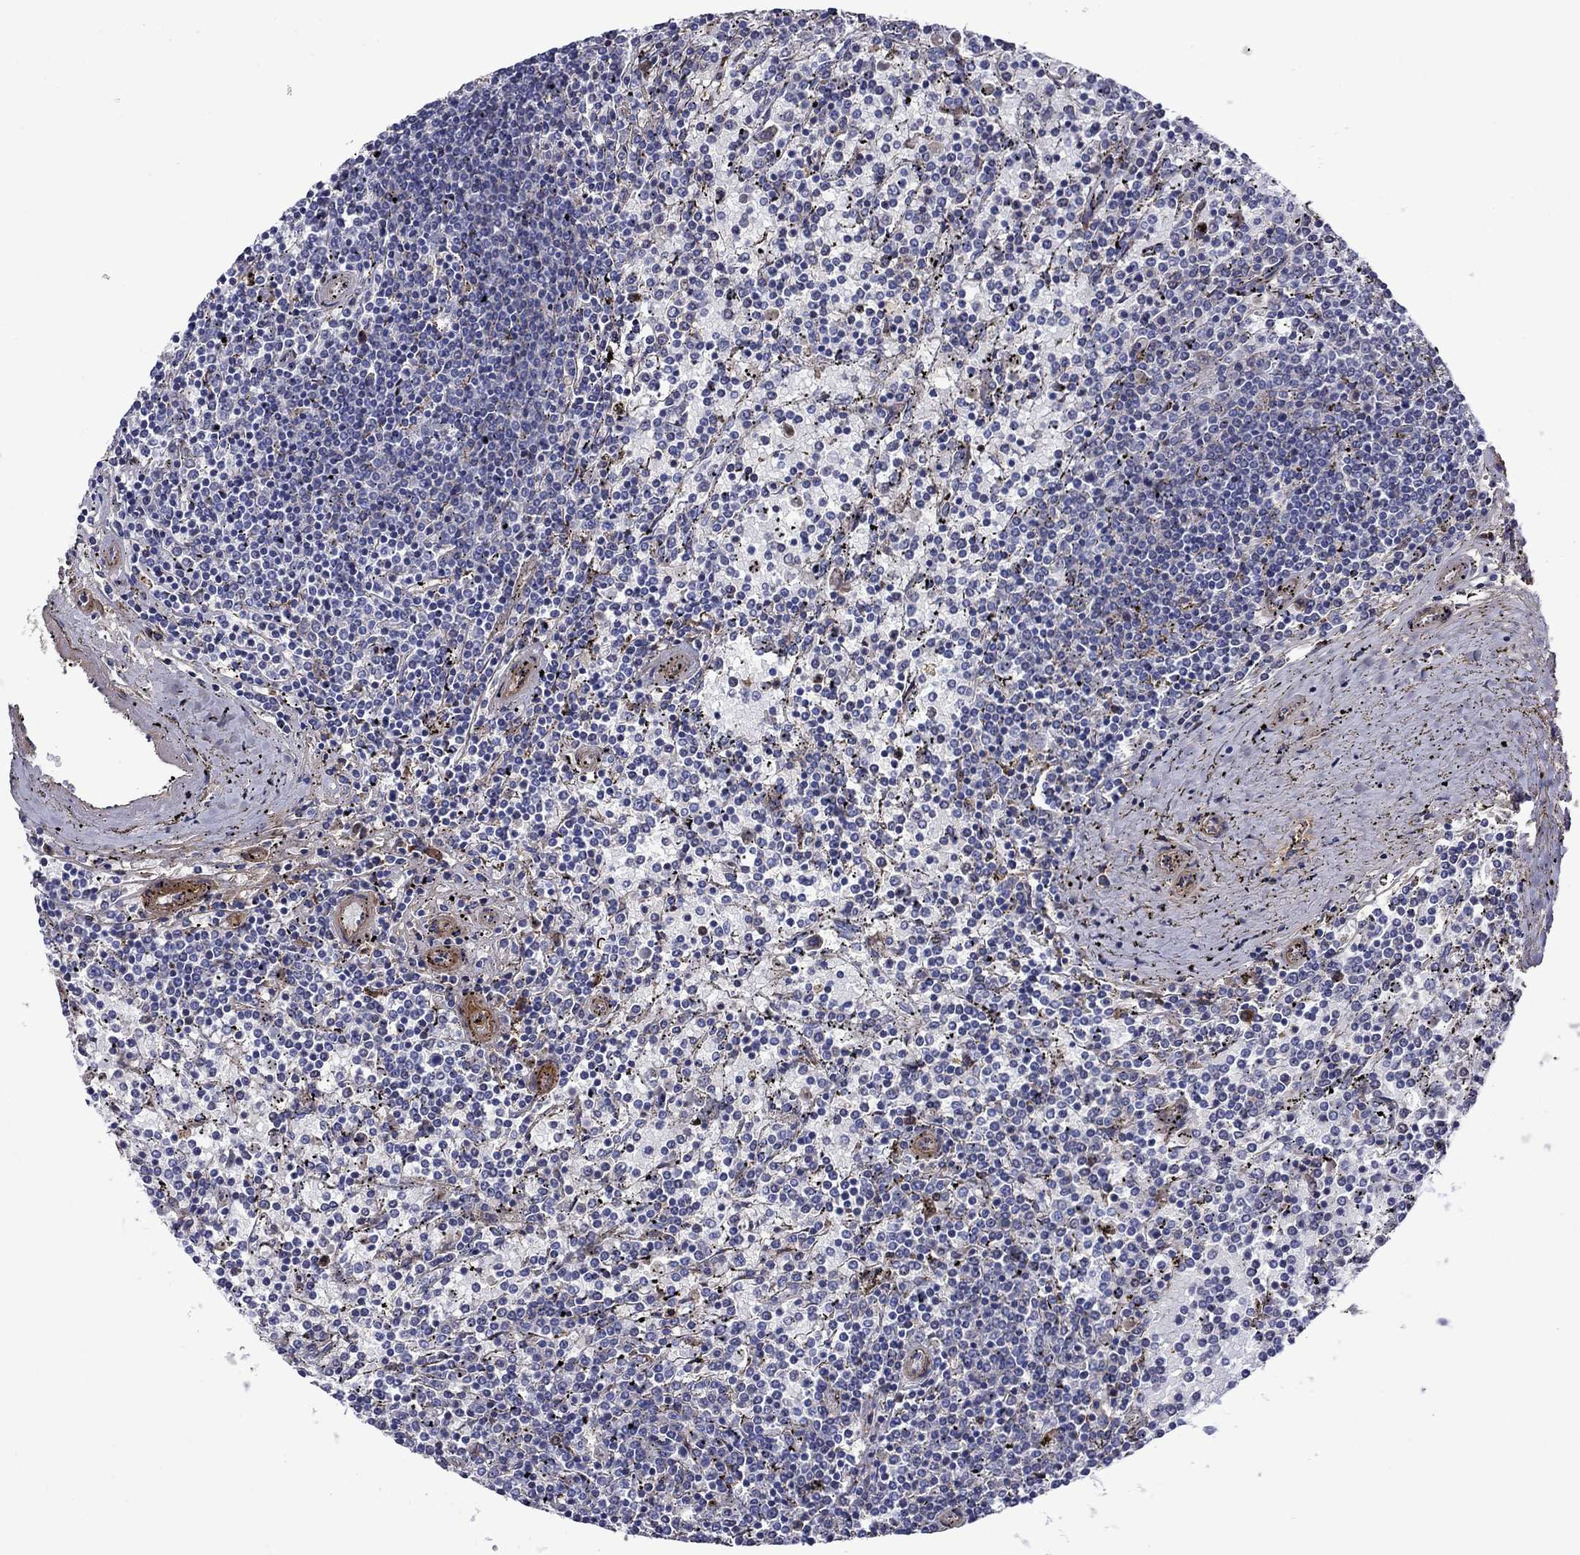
{"staining": {"intensity": "negative", "quantity": "none", "location": "none"}, "tissue": "lymphoma", "cell_type": "Tumor cells", "image_type": "cancer", "snomed": [{"axis": "morphology", "description": "Malignant lymphoma, non-Hodgkin's type, Low grade"}, {"axis": "topography", "description": "Spleen"}], "caption": "Malignant lymphoma, non-Hodgkin's type (low-grade) was stained to show a protein in brown. There is no significant expression in tumor cells.", "gene": "HSPG2", "patient": {"sex": "female", "age": 77}}